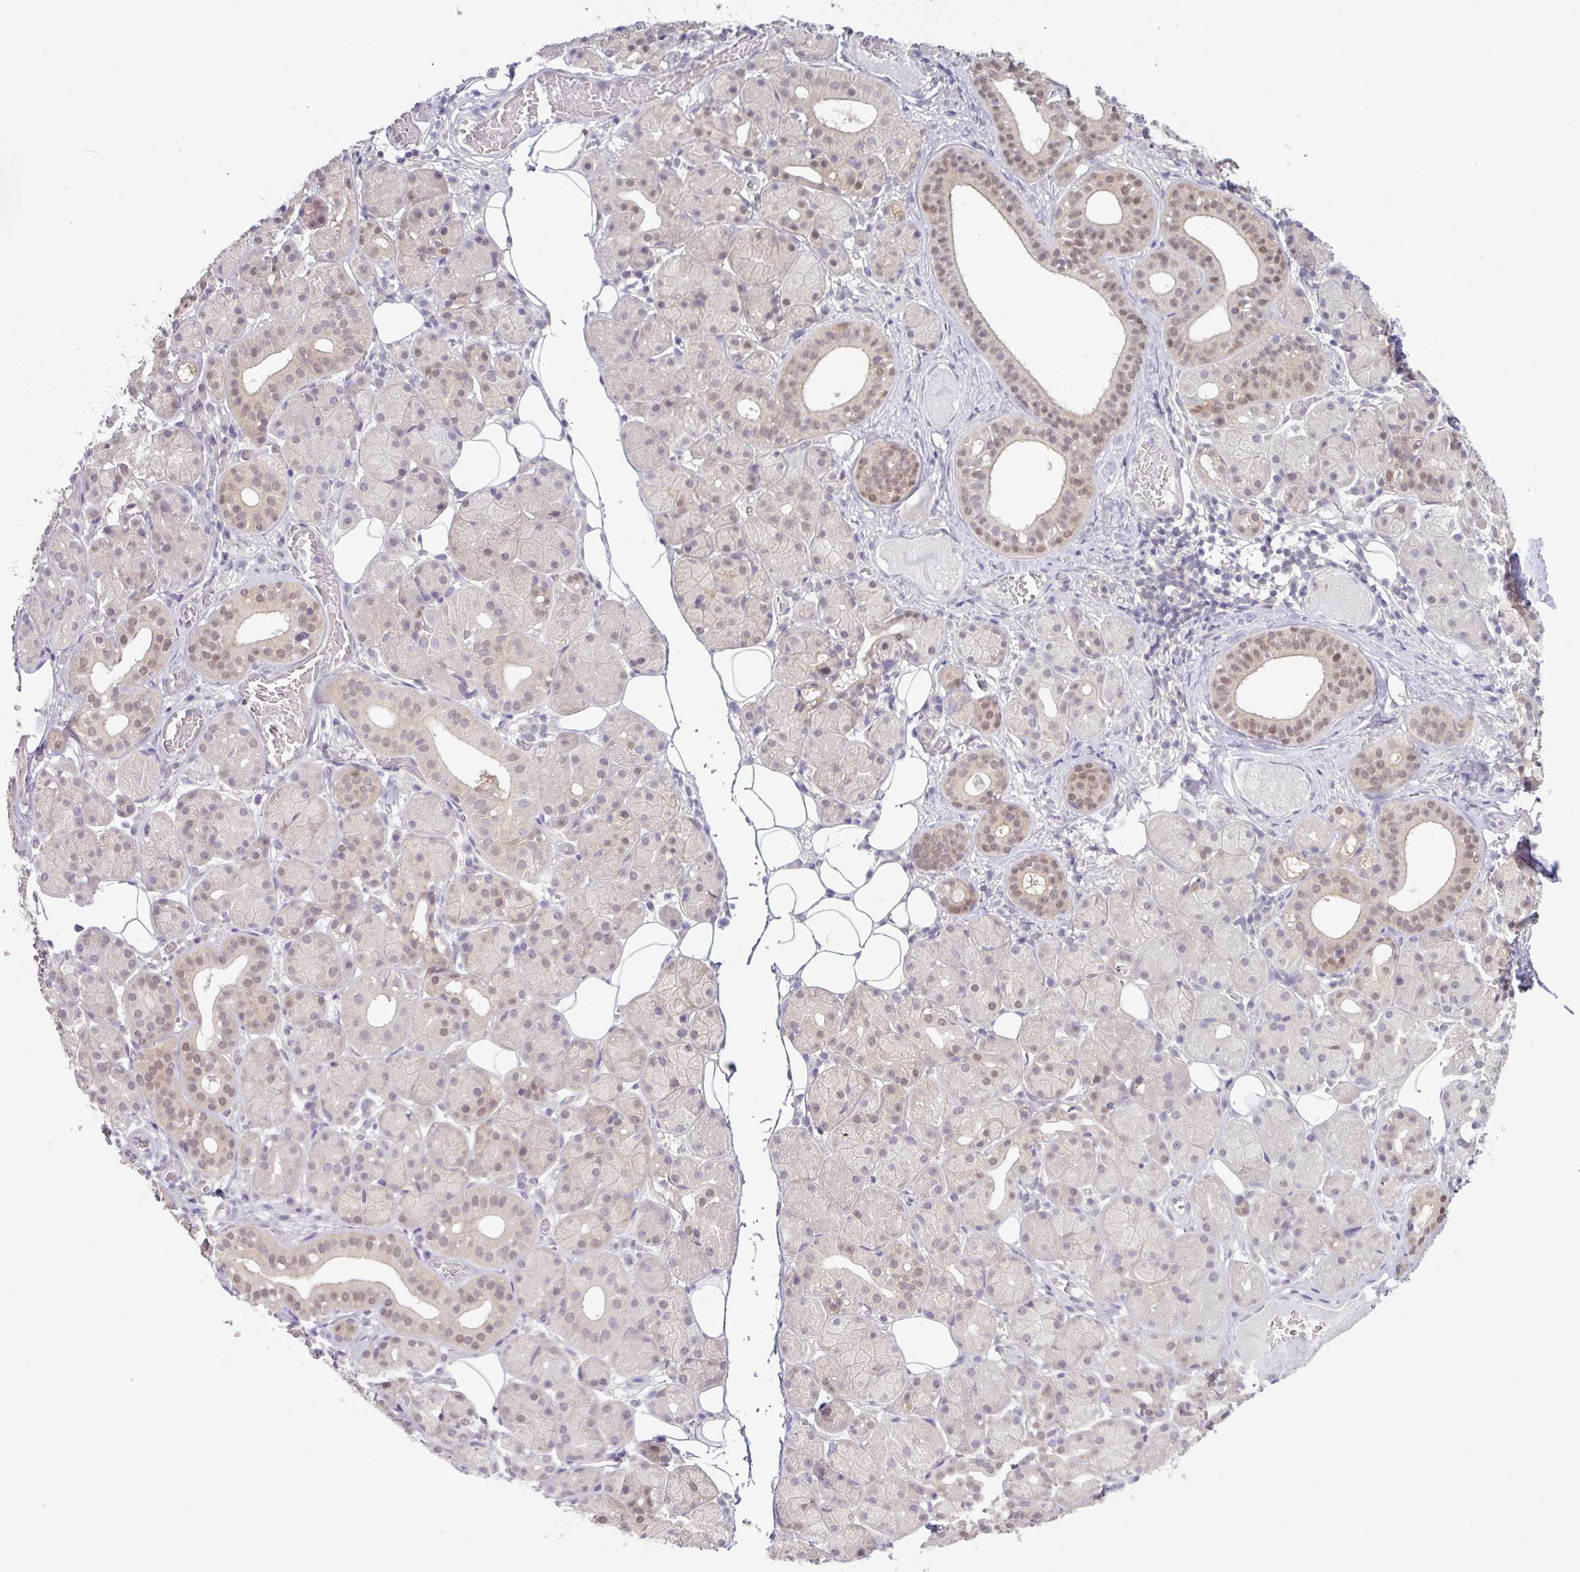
{"staining": {"intensity": "moderate", "quantity": "25%-75%", "location": "cytoplasmic/membranous,nuclear"}, "tissue": "salivary gland", "cell_type": "Glandular cells", "image_type": "normal", "snomed": [{"axis": "morphology", "description": "Squamous cell carcinoma, NOS"}, {"axis": "topography", "description": "Skin"}, {"axis": "topography", "description": "Head-Neck"}], "caption": "This image exhibits IHC staining of benign salivary gland, with medium moderate cytoplasmic/membranous,nuclear expression in about 25%-75% of glandular cells.", "gene": "TTLL12", "patient": {"sex": "male", "age": 80}}